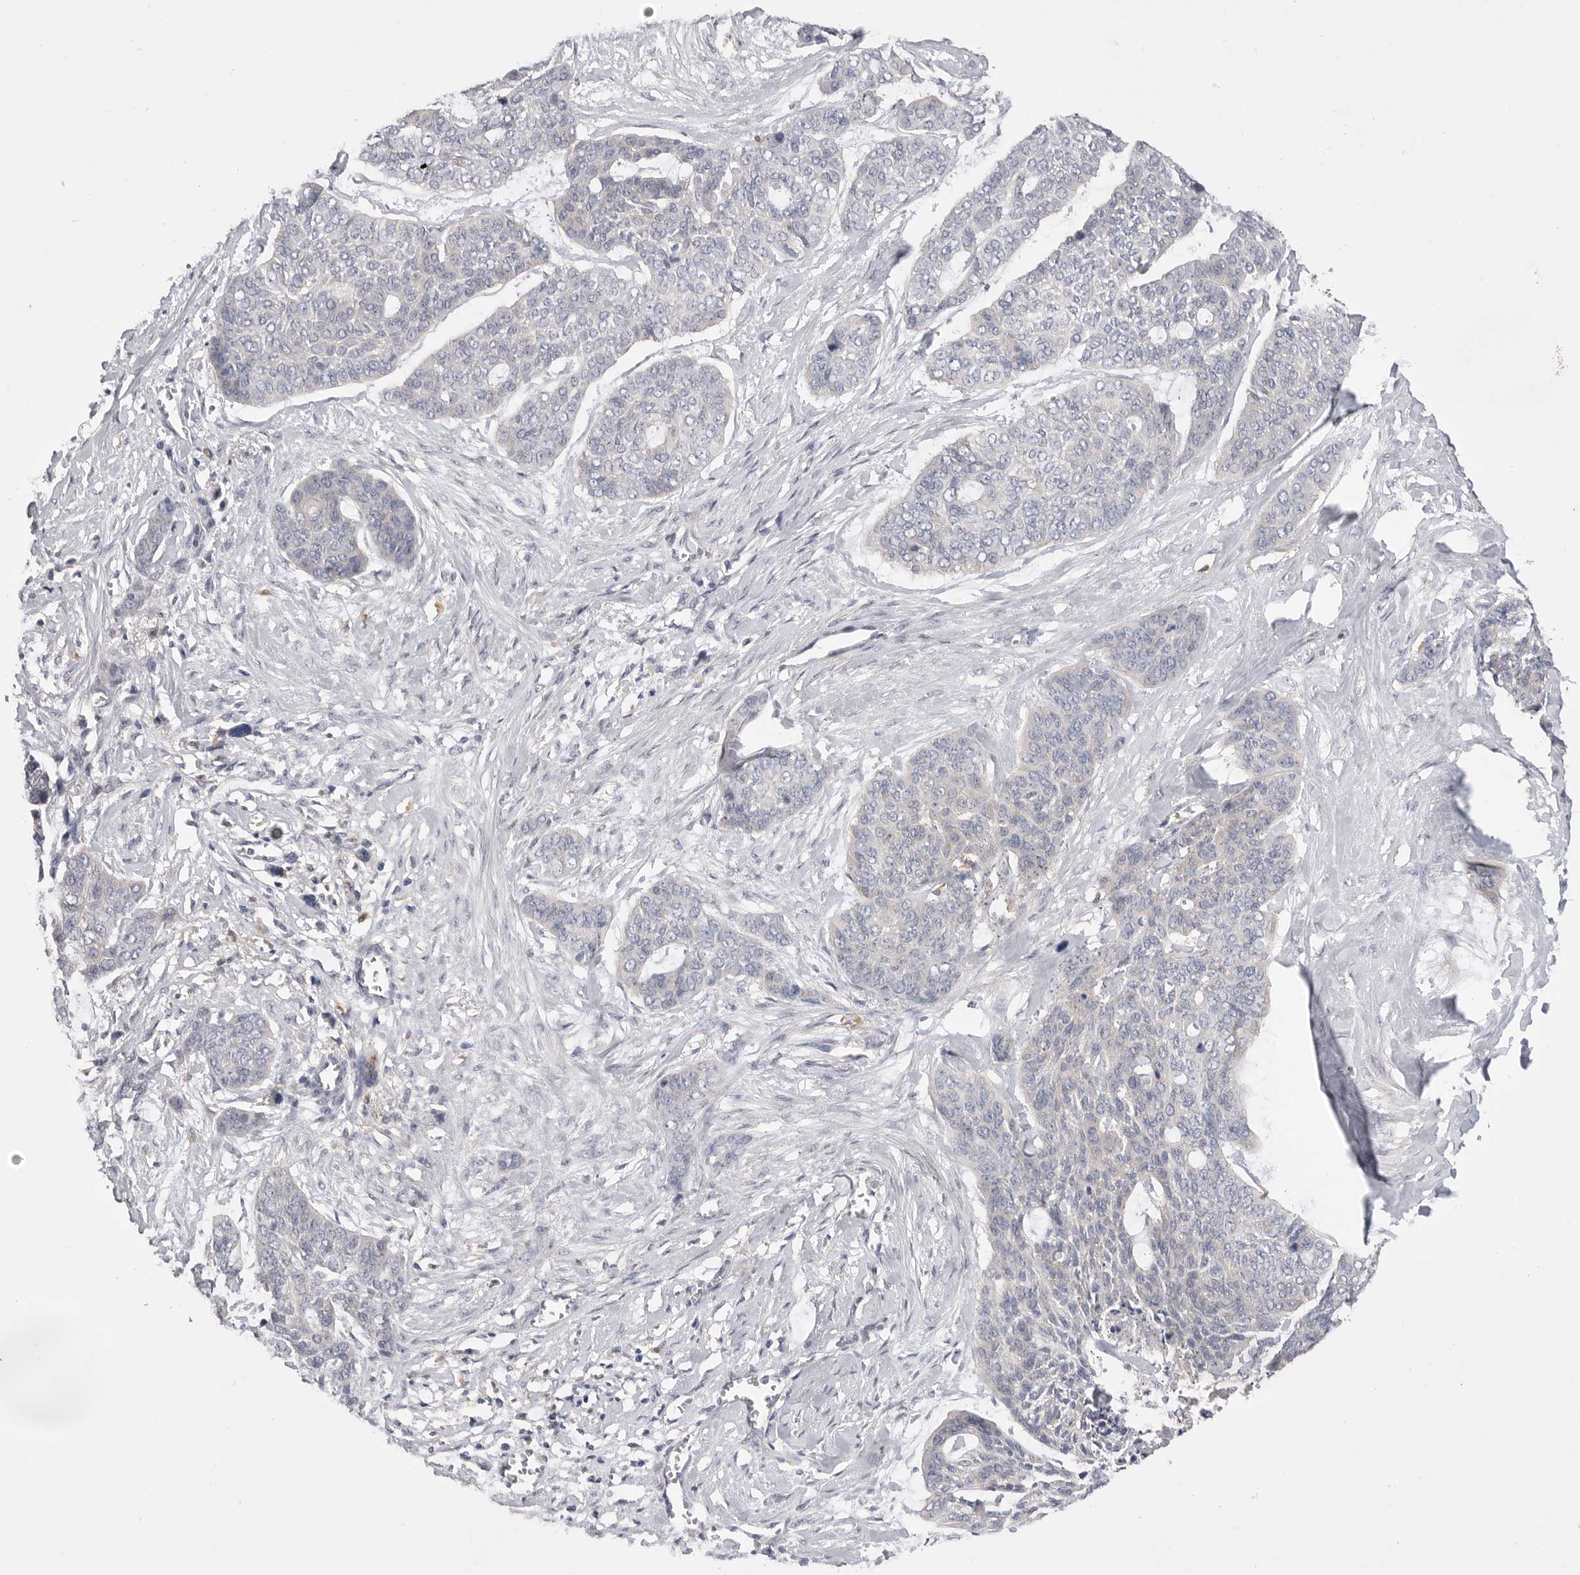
{"staining": {"intensity": "negative", "quantity": "none", "location": "none"}, "tissue": "skin cancer", "cell_type": "Tumor cells", "image_type": "cancer", "snomed": [{"axis": "morphology", "description": "Basal cell carcinoma"}, {"axis": "topography", "description": "Skin"}], "caption": "Human skin cancer stained for a protein using IHC displays no expression in tumor cells.", "gene": "VAC14", "patient": {"sex": "female", "age": 64}}